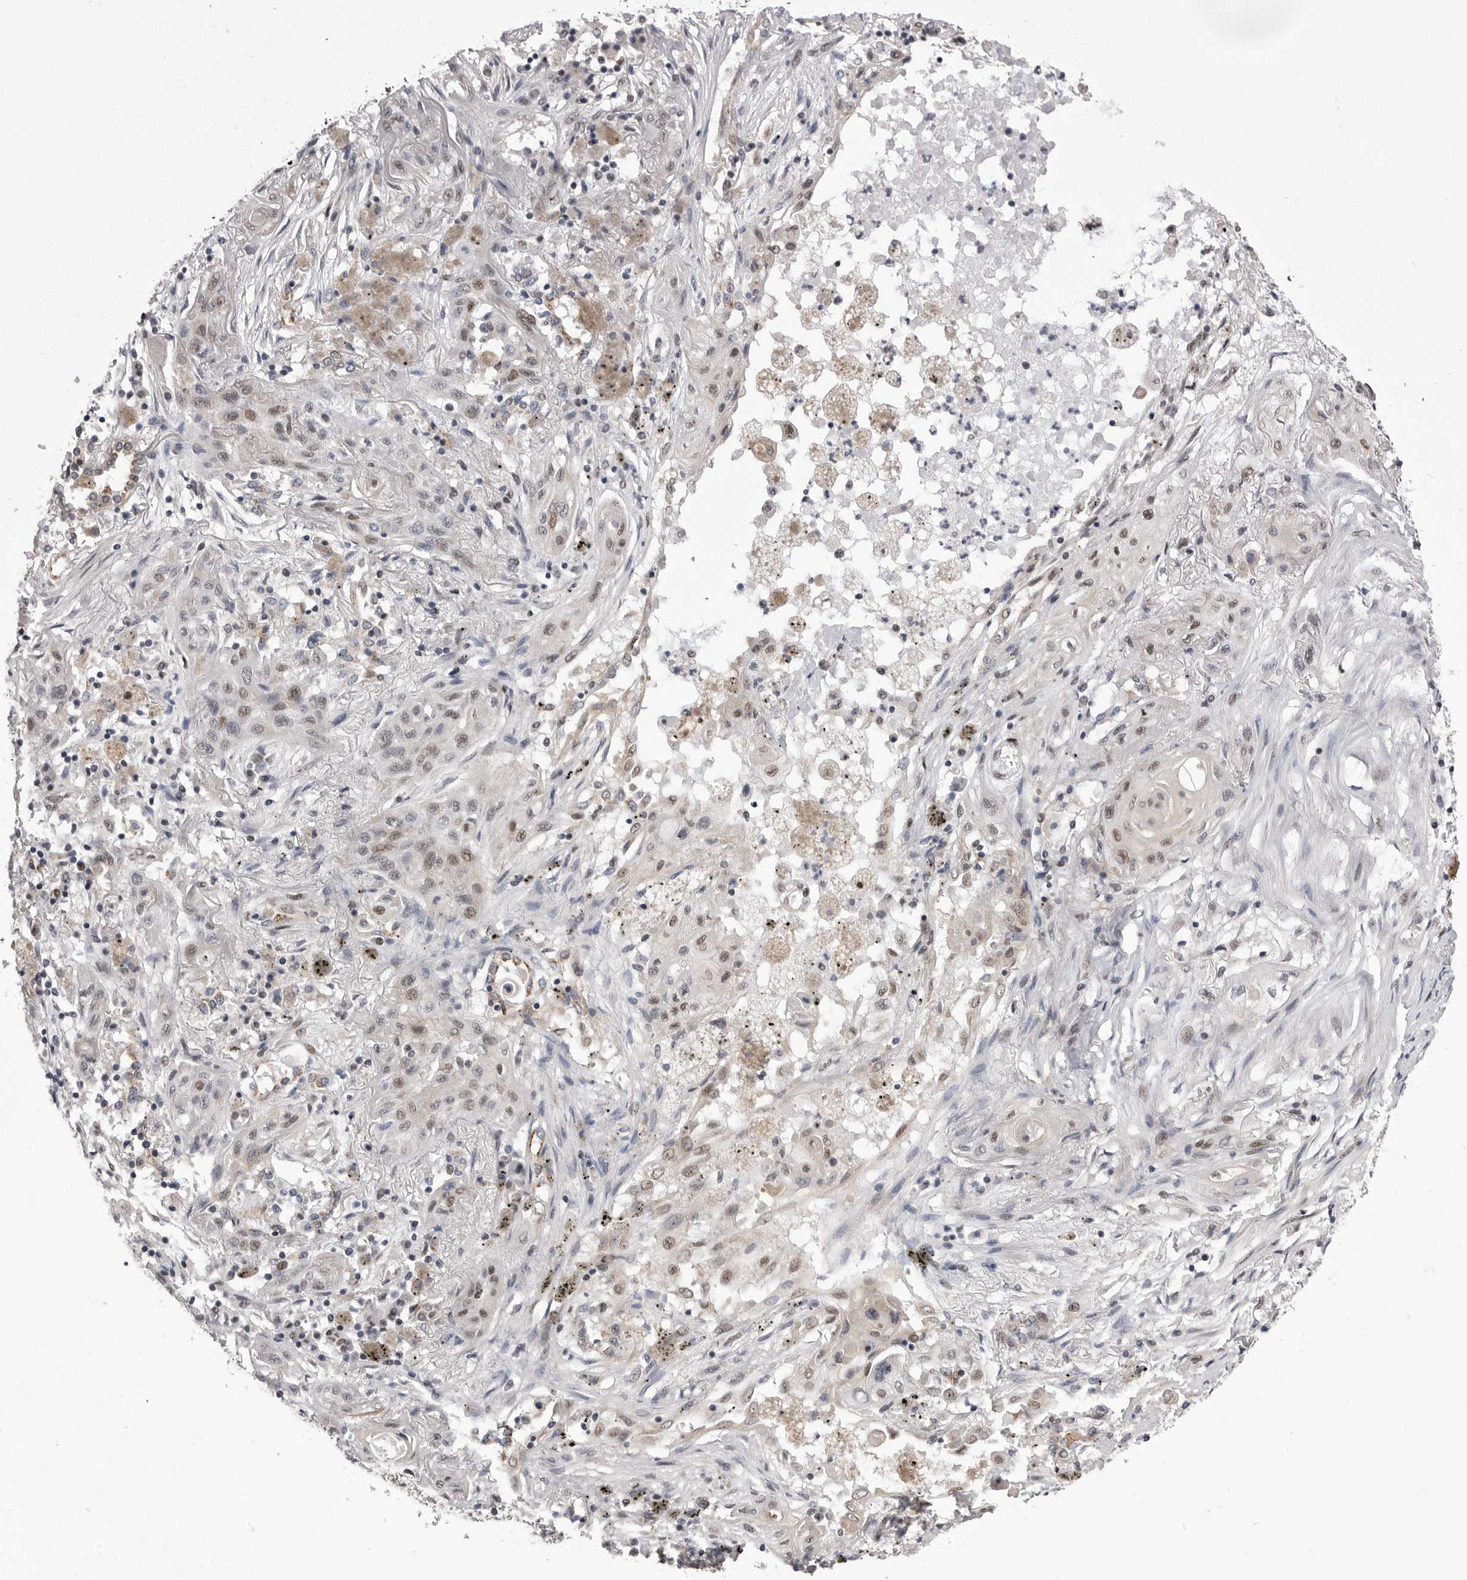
{"staining": {"intensity": "weak", "quantity": ">75%", "location": "nuclear"}, "tissue": "lung cancer", "cell_type": "Tumor cells", "image_type": "cancer", "snomed": [{"axis": "morphology", "description": "Squamous cell carcinoma, NOS"}, {"axis": "topography", "description": "Lung"}], "caption": "Lung cancer stained for a protein reveals weak nuclear positivity in tumor cells.", "gene": "MEPCE", "patient": {"sex": "female", "age": 47}}